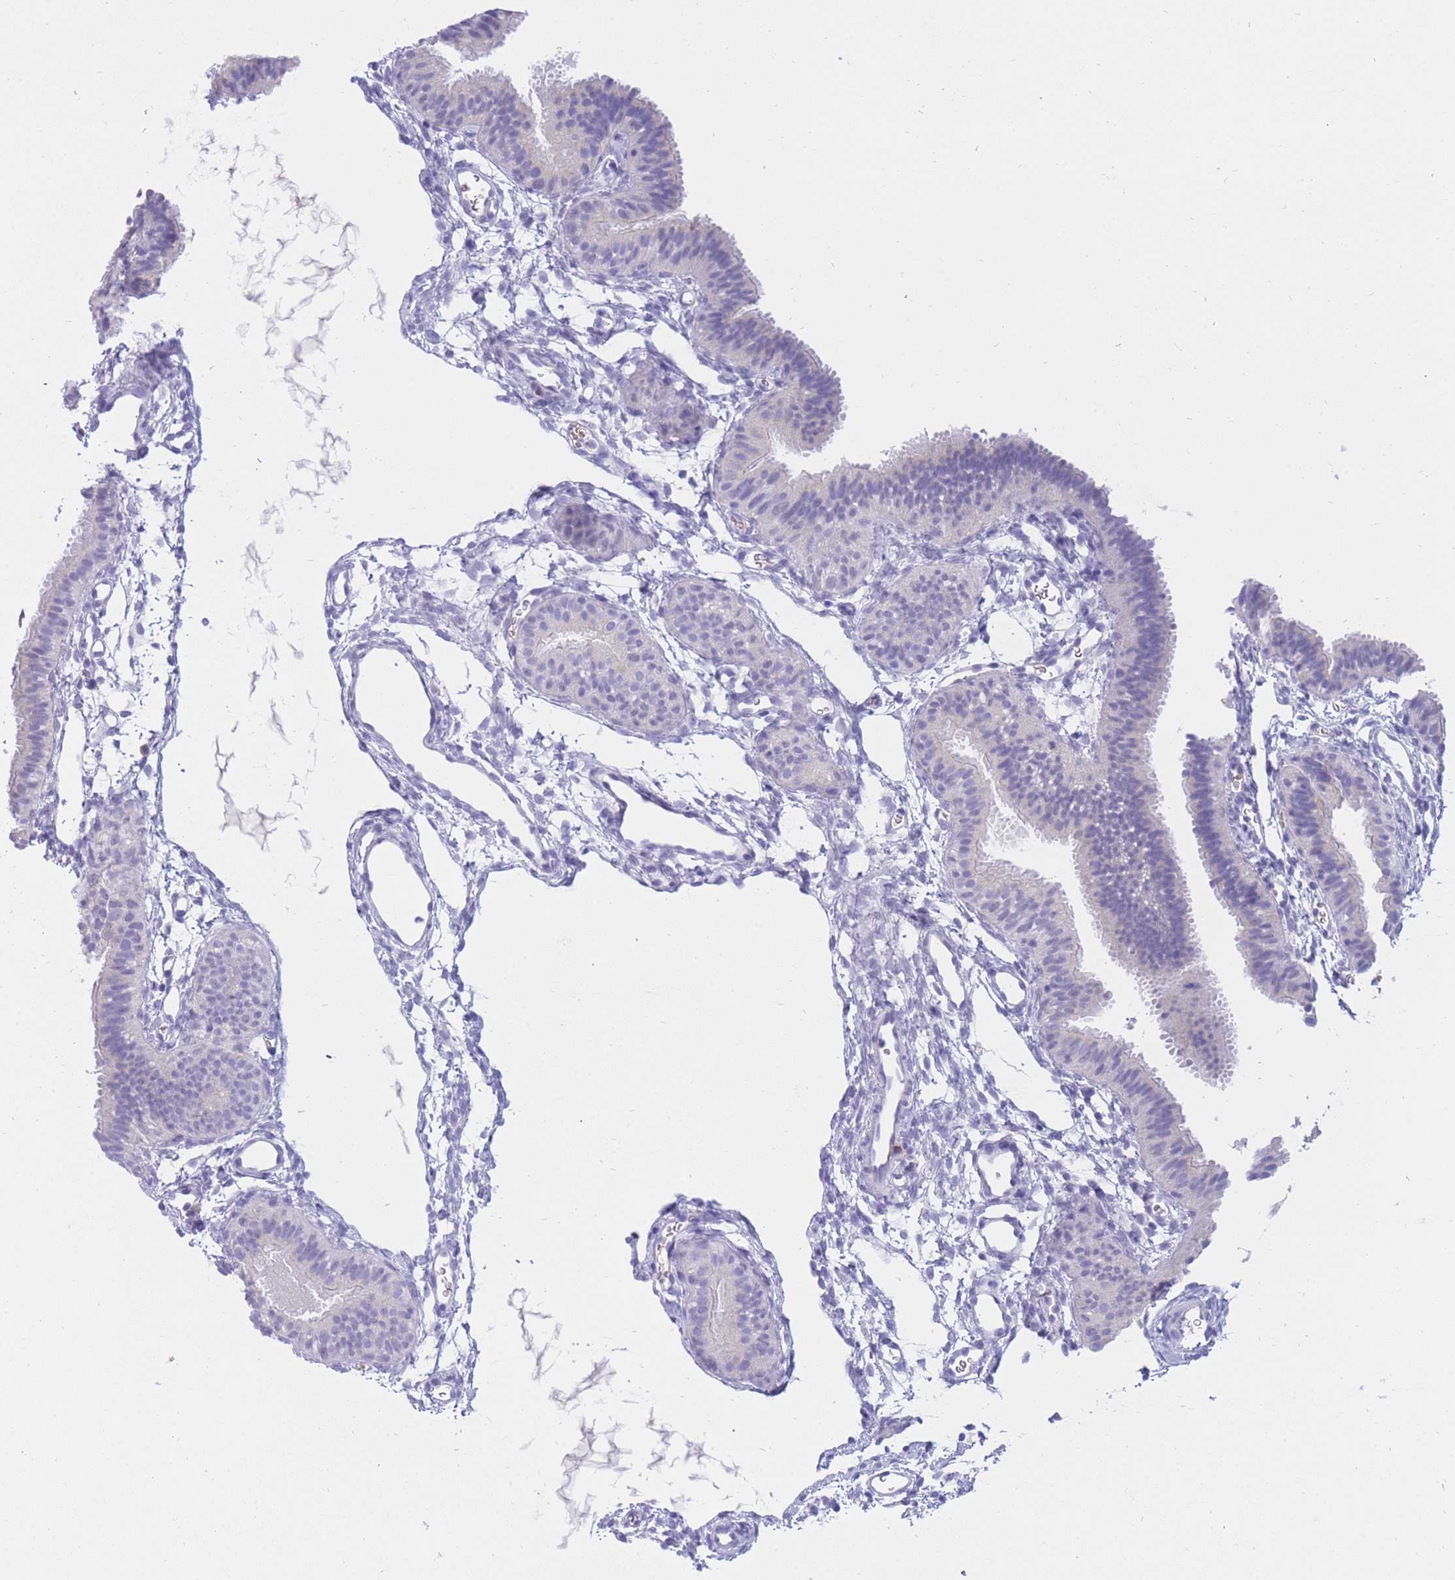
{"staining": {"intensity": "negative", "quantity": "none", "location": "none"}, "tissue": "fallopian tube", "cell_type": "Glandular cells", "image_type": "normal", "snomed": [{"axis": "morphology", "description": "Normal tissue, NOS"}, {"axis": "topography", "description": "Fallopian tube"}], "caption": "IHC image of benign fallopian tube: human fallopian tube stained with DAB demonstrates no significant protein expression in glandular cells. (DAB (3,3'-diaminobenzidine) immunohistochemistry with hematoxylin counter stain).", "gene": "SSUH2", "patient": {"sex": "female", "age": 35}}